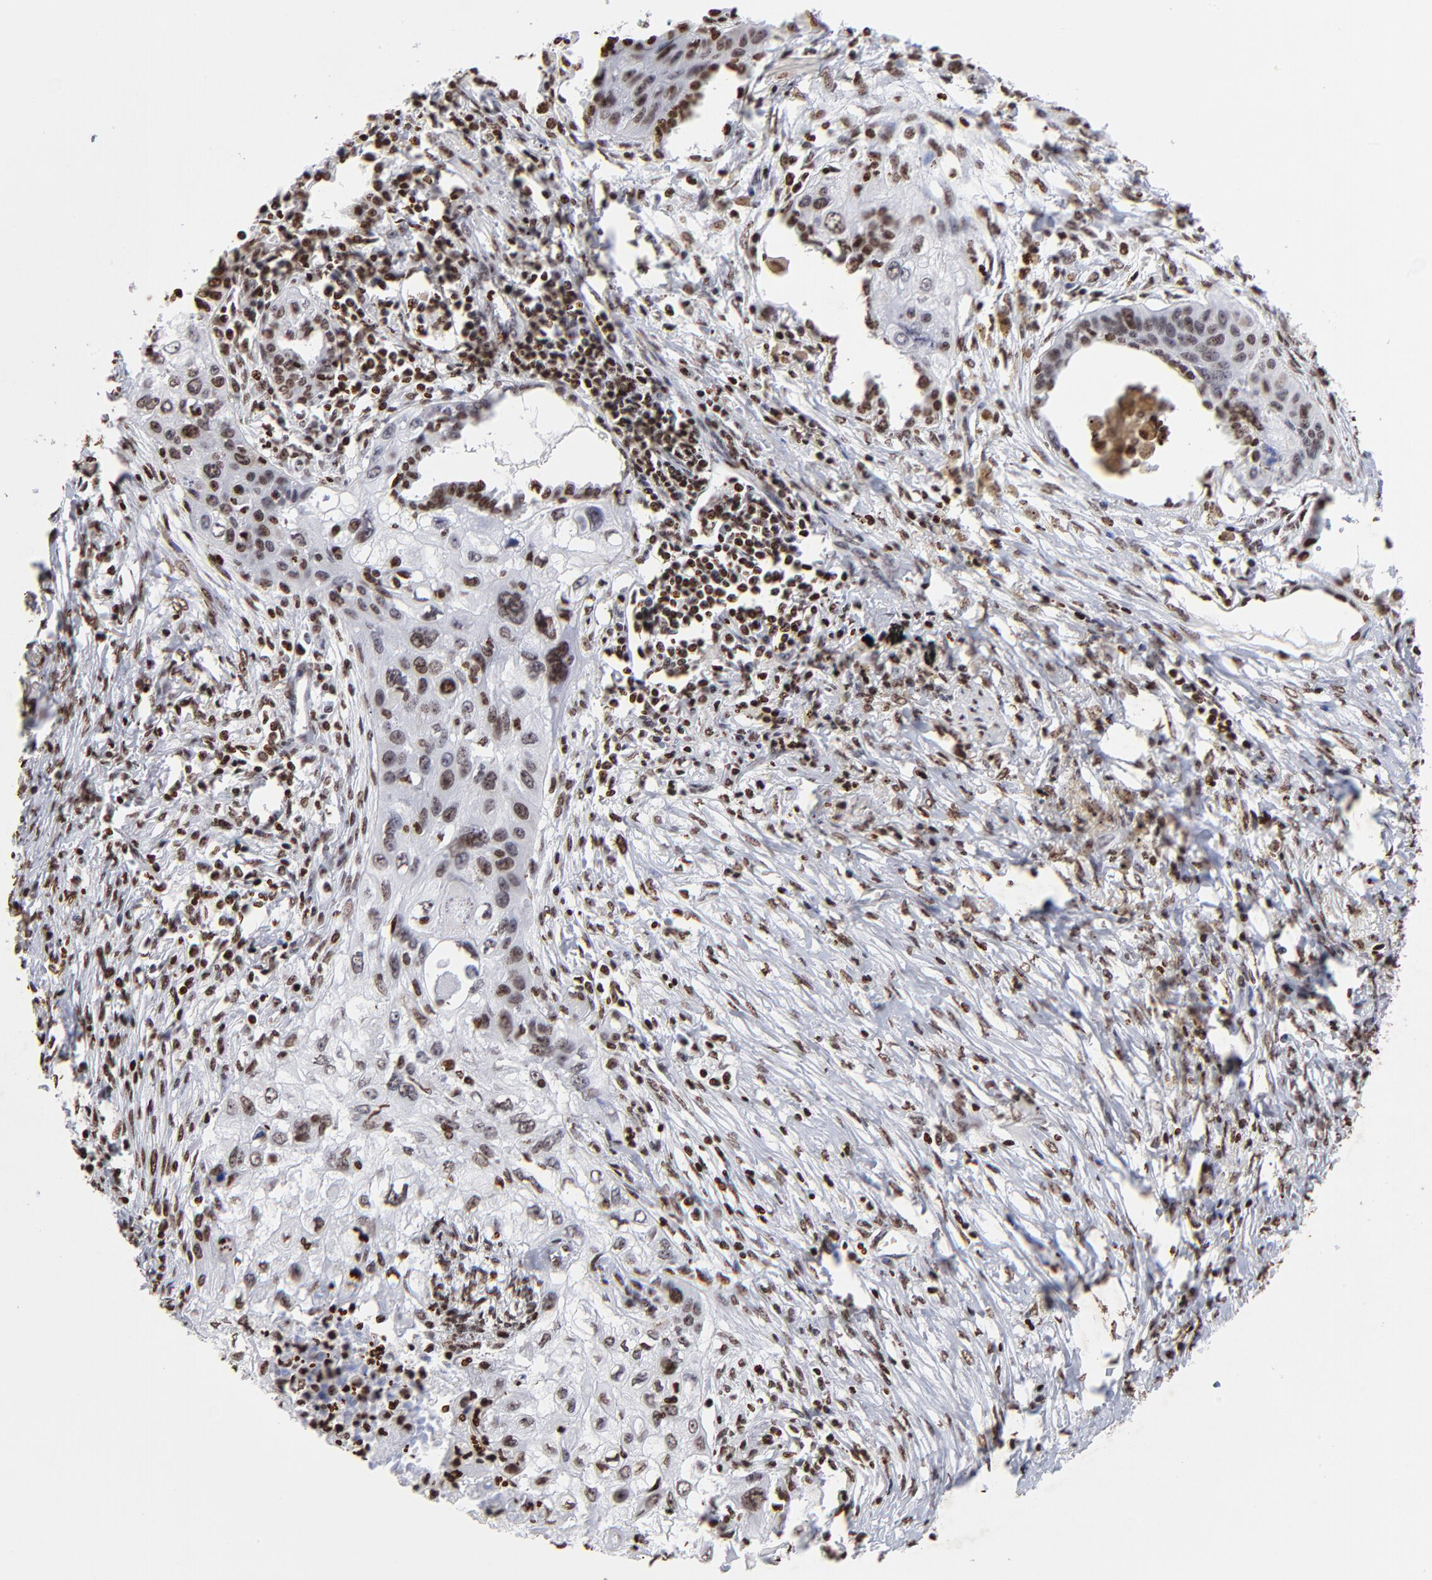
{"staining": {"intensity": "moderate", "quantity": ">75%", "location": "nuclear"}, "tissue": "lung cancer", "cell_type": "Tumor cells", "image_type": "cancer", "snomed": [{"axis": "morphology", "description": "Squamous cell carcinoma, NOS"}, {"axis": "topography", "description": "Lung"}], "caption": "Tumor cells show medium levels of moderate nuclear staining in approximately >75% of cells in squamous cell carcinoma (lung). The protein is stained brown, and the nuclei are stained in blue (DAB (3,3'-diaminobenzidine) IHC with brightfield microscopy, high magnification).", "gene": "FBH1", "patient": {"sex": "male", "age": 71}}